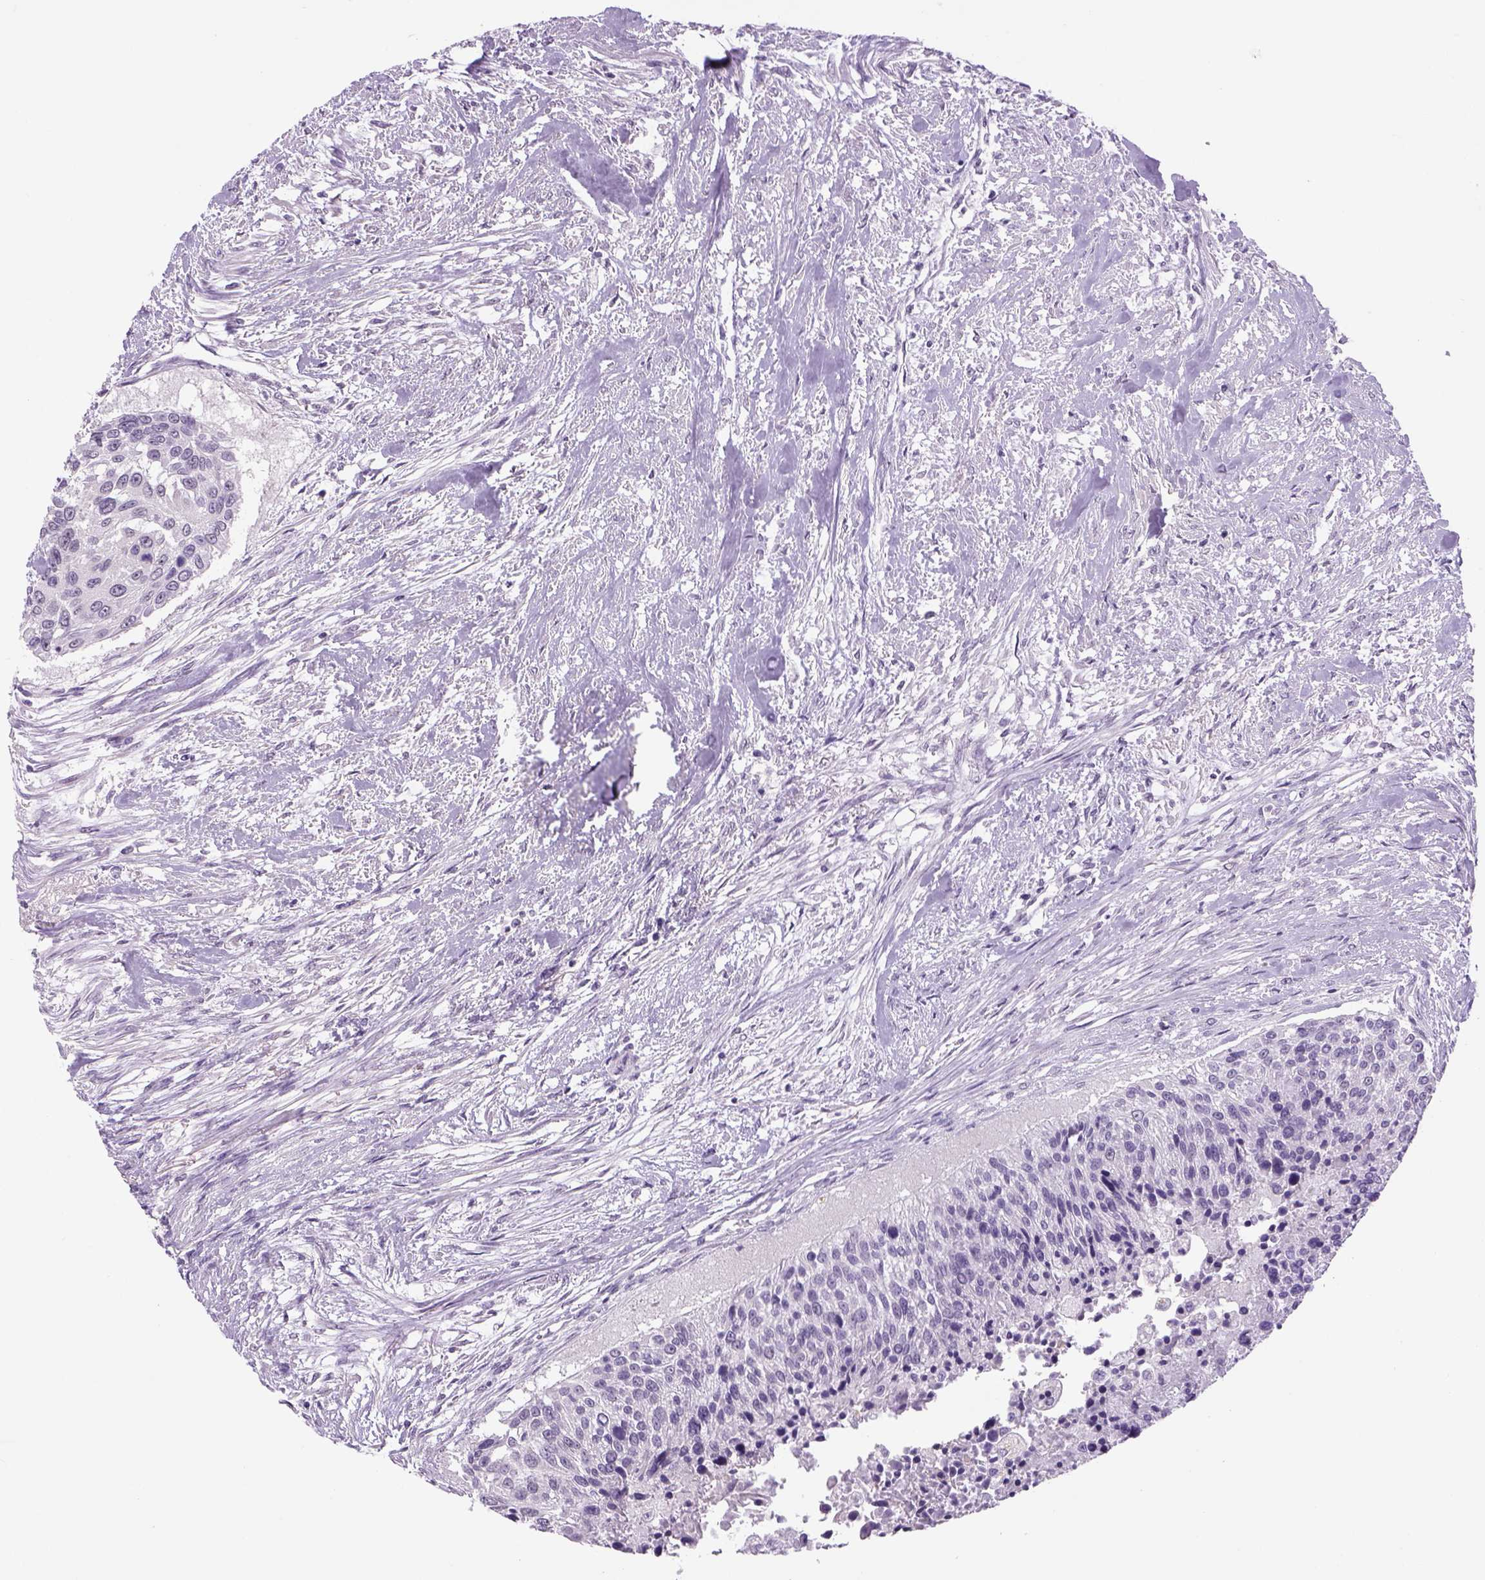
{"staining": {"intensity": "negative", "quantity": "none", "location": "none"}, "tissue": "urothelial cancer", "cell_type": "Tumor cells", "image_type": "cancer", "snomed": [{"axis": "morphology", "description": "Urothelial carcinoma, NOS"}, {"axis": "topography", "description": "Urinary bladder"}], "caption": "IHC of human urothelial cancer reveals no expression in tumor cells.", "gene": "DBH", "patient": {"sex": "male", "age": 55}}